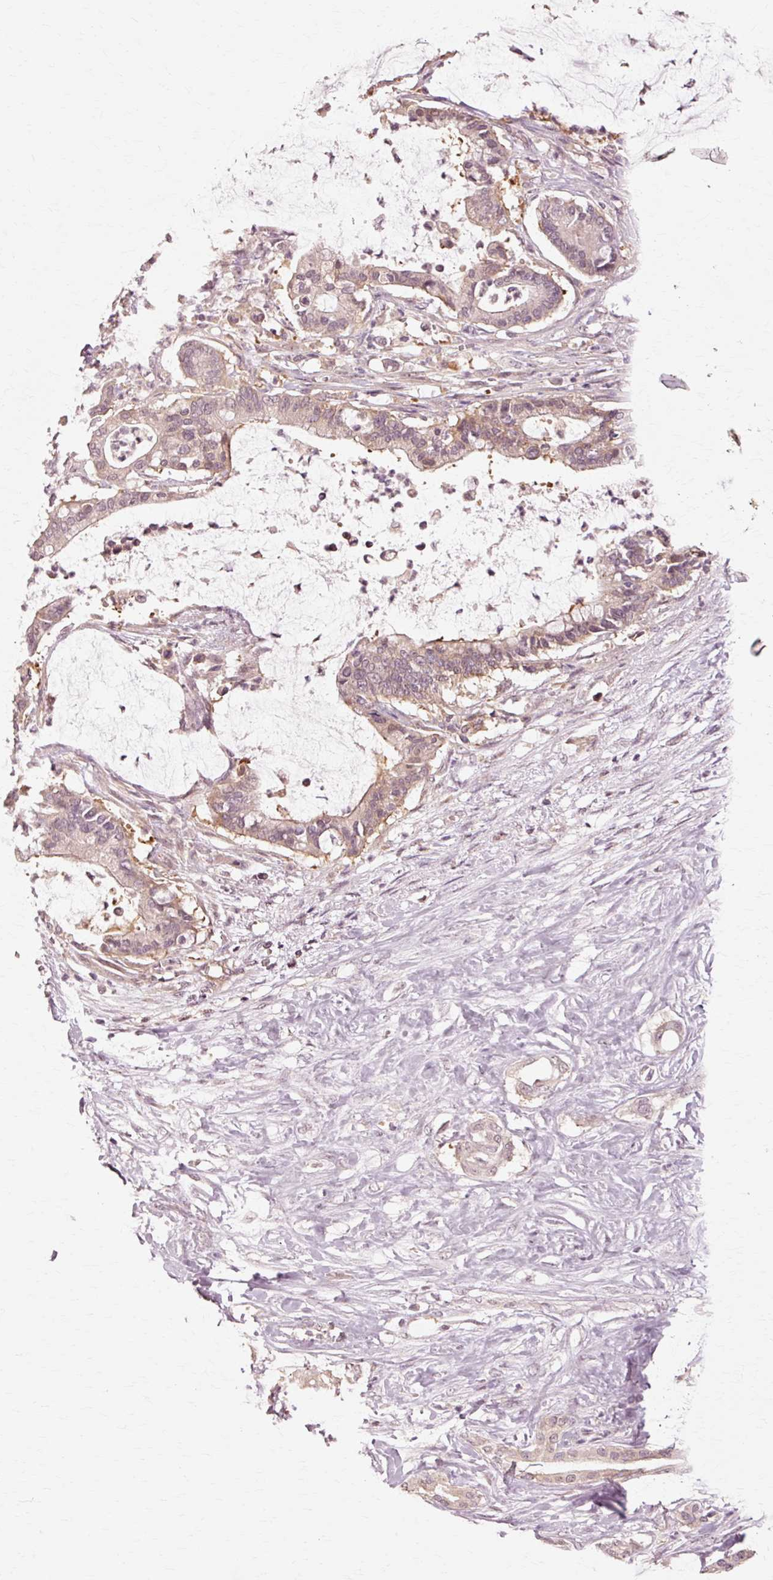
{"staining": {"intensity": "weak", "quantity": "25%-75%", "location": "cytoplasmic/membranous"}, "tissue": "pancreatic cancer", "cell_type": "Tumor cells", "image_type": "cancer", "snomed": [{"axis": "morphology", "description": "Adenocarcinoma, NOS"}, {"axis": "topography", "description": "Pancreas"}], "caption": "Brown immunohistochemical staining in pancreatic adenocarcinoma shows weak cytoplasmic/membranous expression in approximately 25%-75% of tumor cells. (DAB IHC with brightfield microscopy, high magnification).", "gene": "RGPD5", "patient": {"sex": "male", "age": 41}}